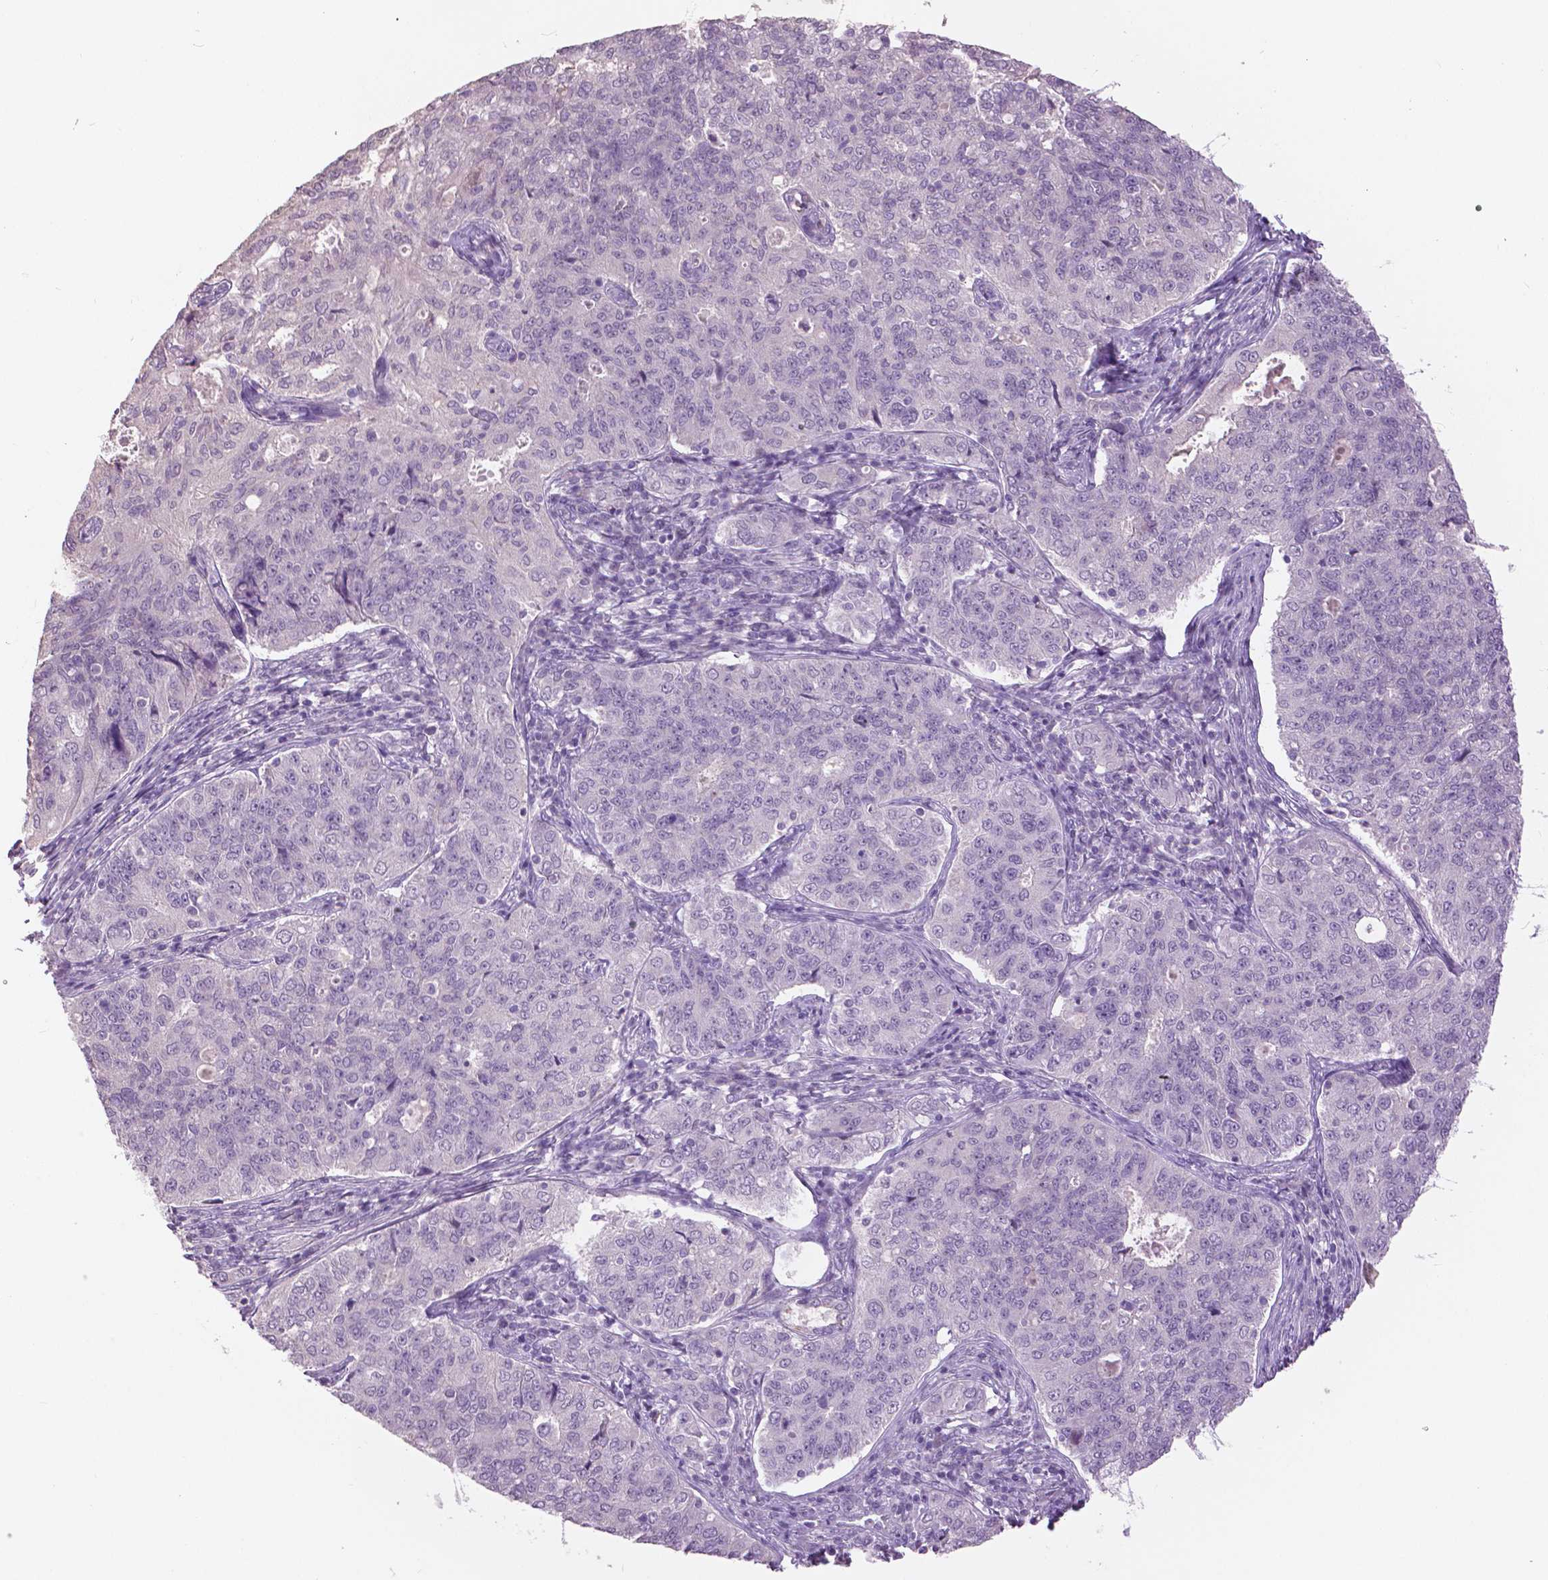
{"staining": {"intensity": "negative", "quantity": "none", "location": "none"}, "tissue": "endometrial cancer", "cell_type": "Tumor cells", "image_type": "cancer", "snomed": [{"axis": "morphology", "description": "Adenocarcinoma, NOS"}, {"axis": "topography", "description": "Endometrium"}], "caption": "The micrograph exhibits no significant expression in tumor cells of endometrial cancer. (DAB (3,3'-diaminobenzidine) immunohistochemistry, high magnification).", "gene": "GRIN2A", "patient": {"sex": "female", "age": 43}}